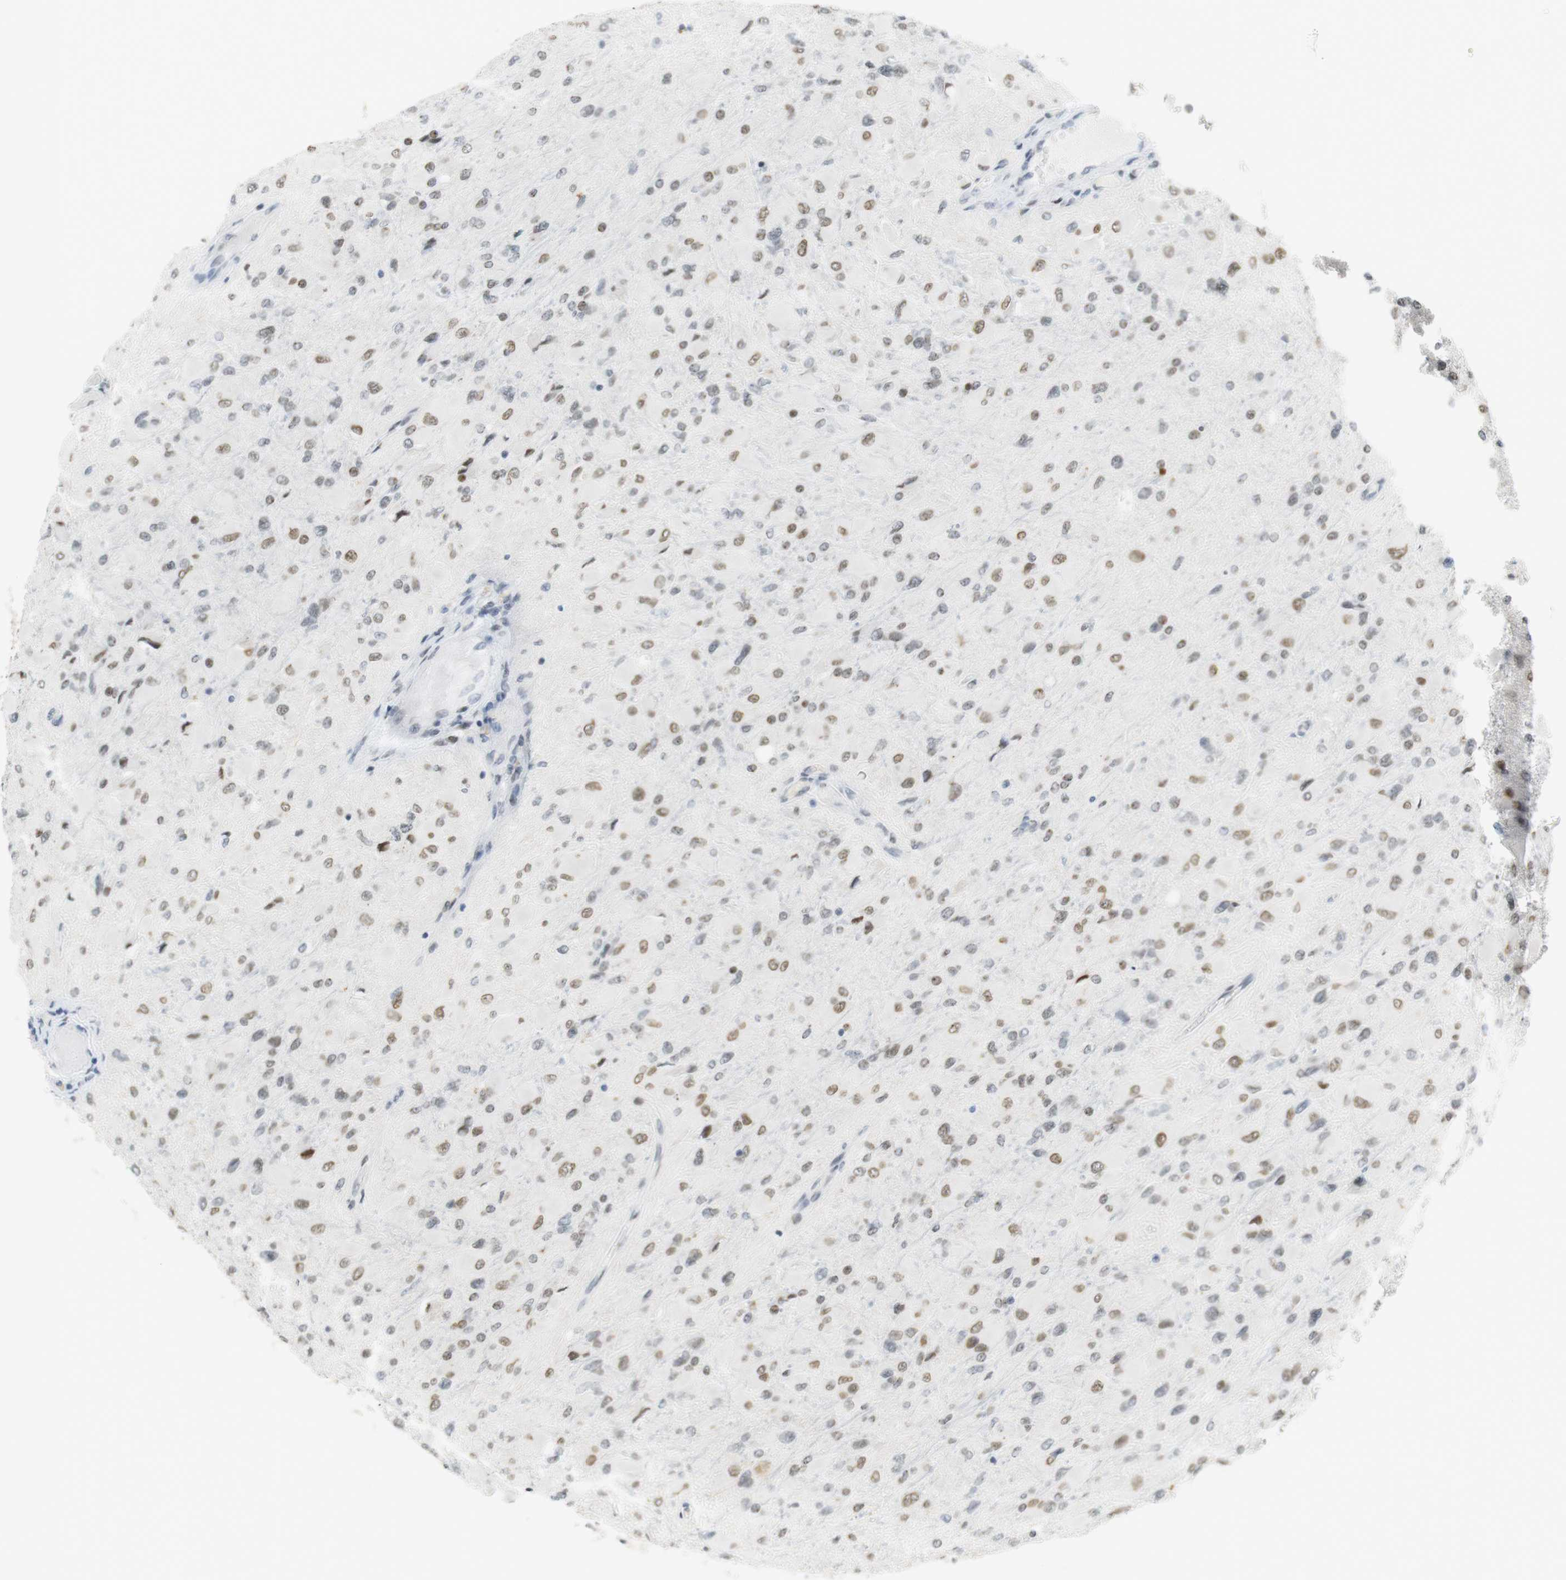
{"staining": {"intensity": "moderate", "quantity": "25%-75%", "location": "cytoplasmic/membranous,nuclear"}, "tissue": "glioma", "cell_type": "Tumor cells", "image_type": "cancer", "snomed": [{"axis": "morphology", "description": "Glioma, malignant, High grade"}, {"axis": "topography", "description": "Cerebral cortex"}], "caption": "IHC image of neoplastic tissue: high-grade glioma (malignant) stained using immunohistochemistry (IHC) displays medium levels of moderate protein expression localized specifically in the cytoplasmic/membranous and nuclear of tumor cells, appearing as a cytoplasmic/membranous and nuclear brown color.", "gene": "BMI1", "patient": {"sex": "female", "age": 36}}